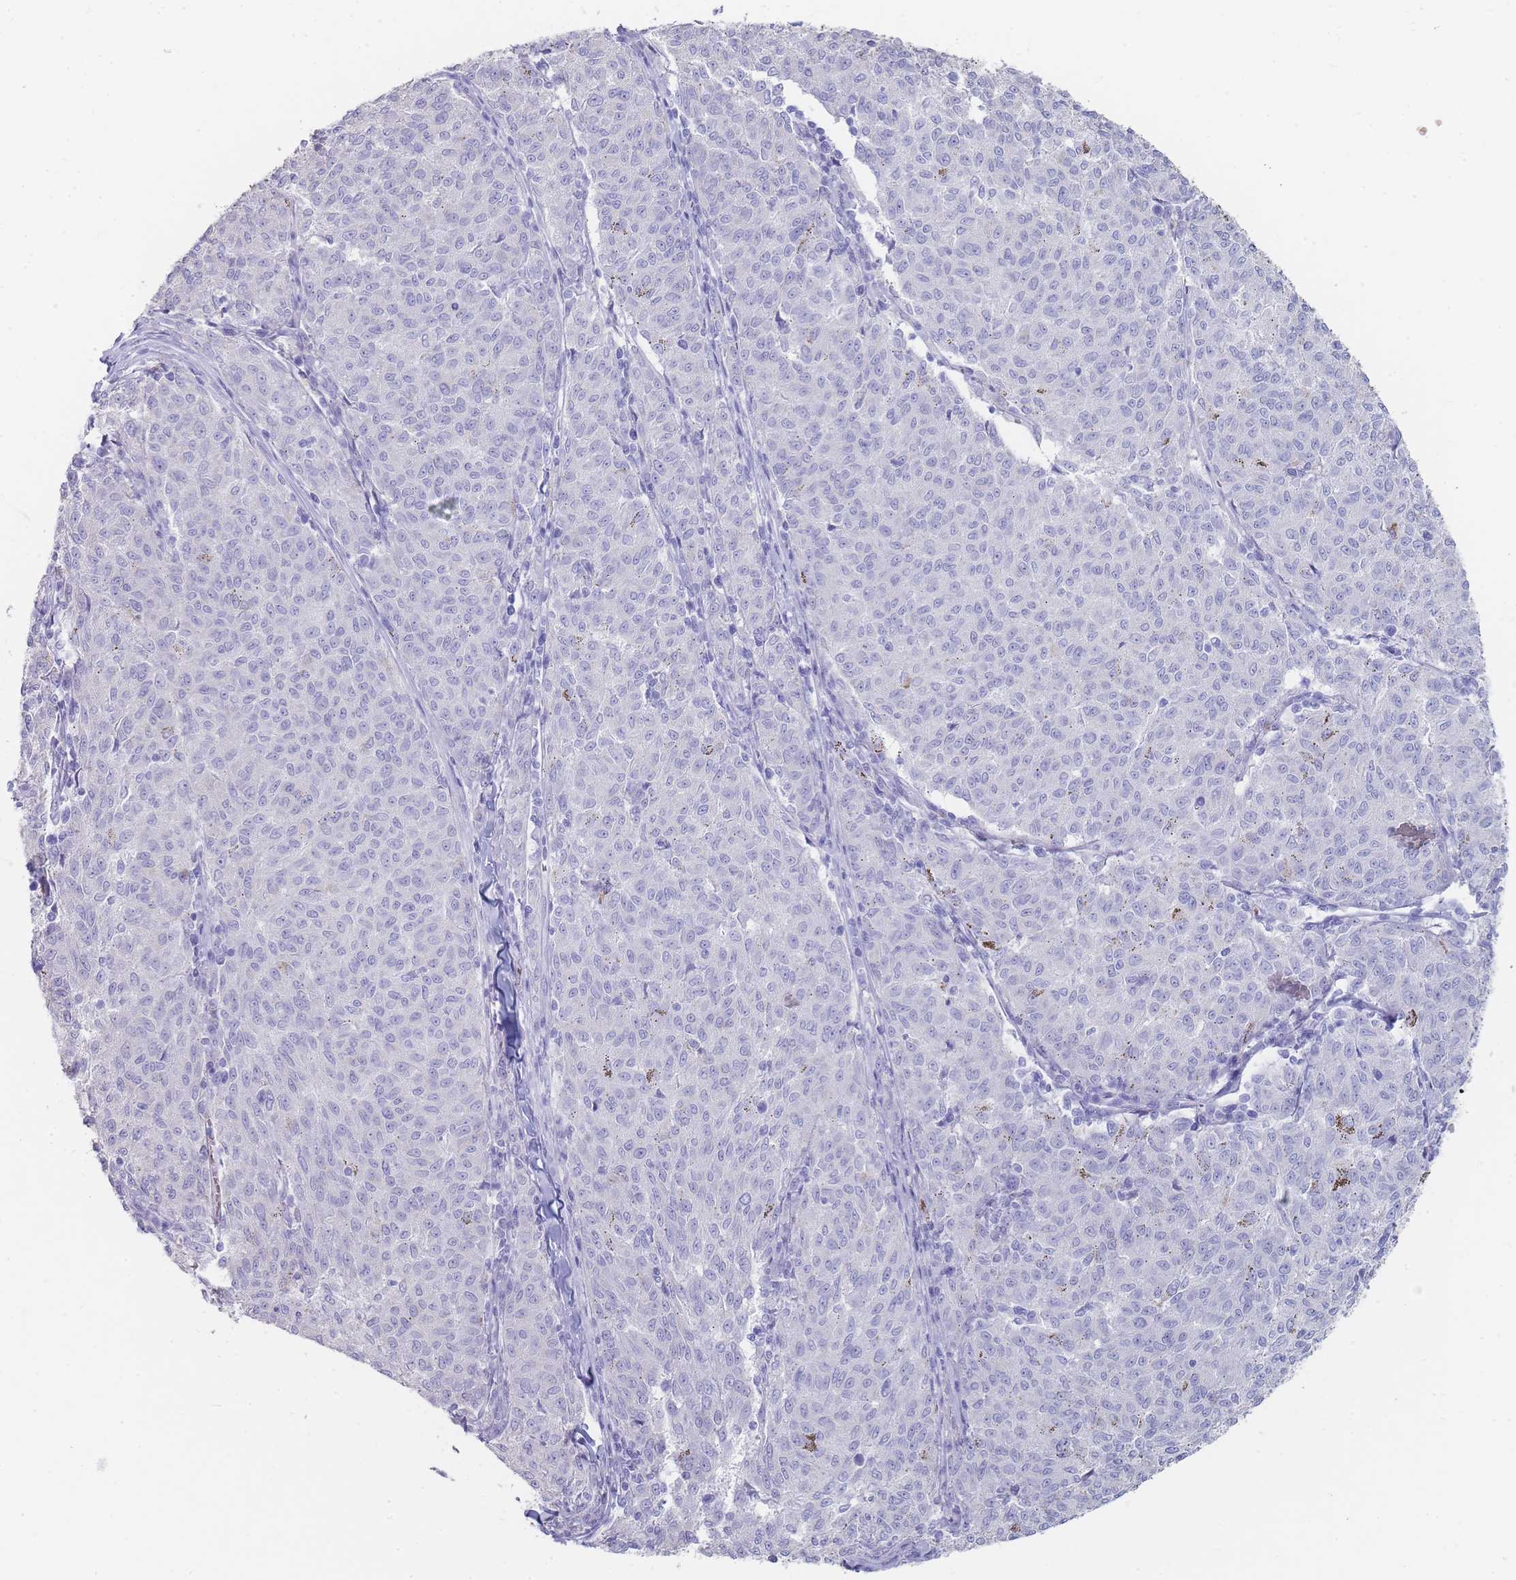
{"staining": {"intensity": "negative", "quantity": "none", "location": "none"}, "tissue": "melanoma", "cell_type": "Tumor cells", "image_type": "cancer", "snomed": [{"axis": "morphology", "description": "Malignant melanoma, NOS"}, {"axis": "topography", "description": "Skin"}], "caption": "IHC histopathology image of neoplastic tissue: human malignant melanoma stained with DAB reveals no significant protein positivity in tumor cells.", "gene": "HBG2", "patient": {"sex": "female", "age": 72}}